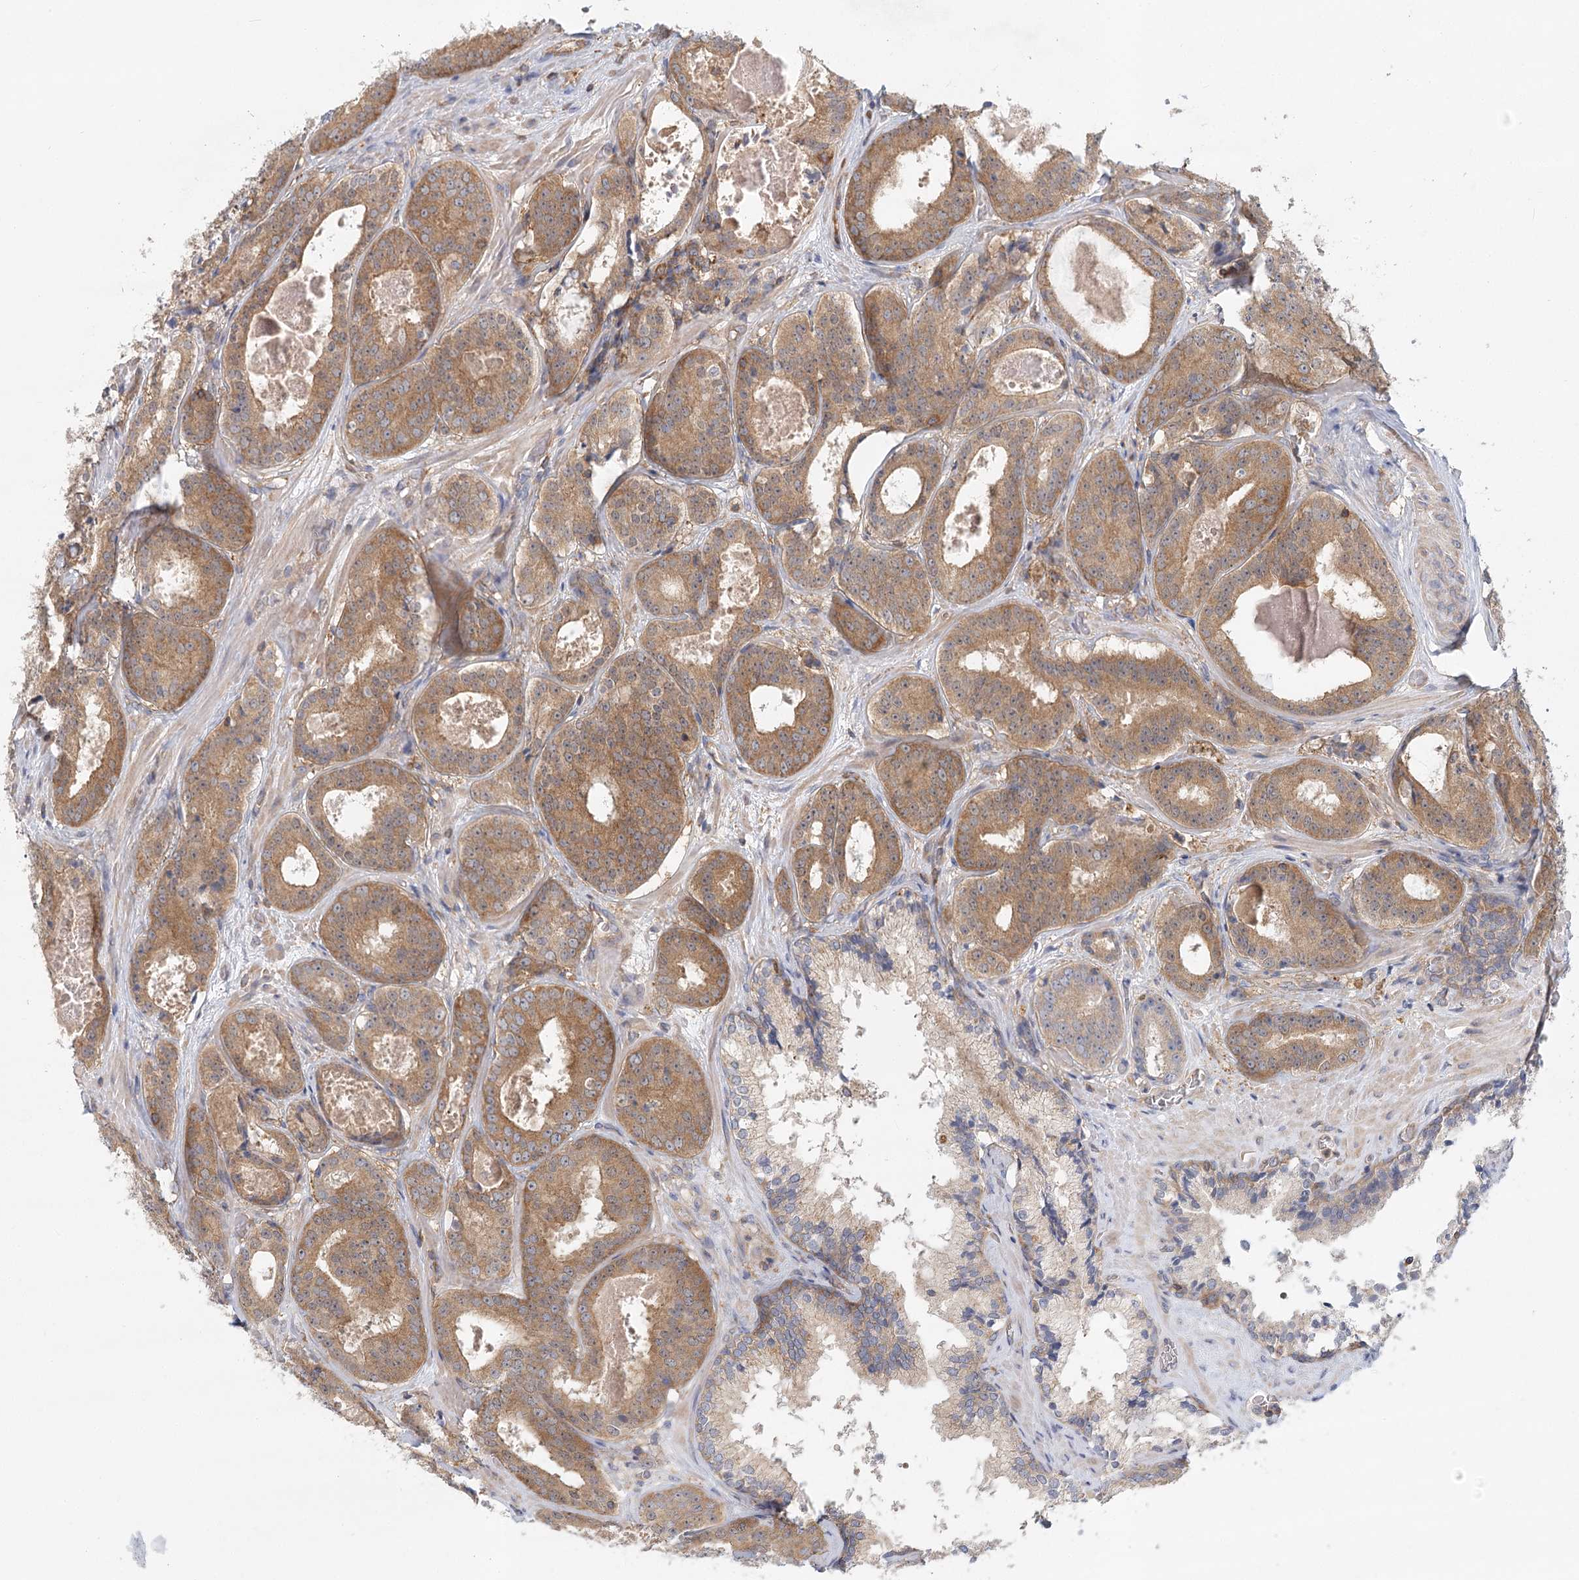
{"staining": {"intensity": "moderate", "quantity": ">75%", "location": "cytoplasmic/membranous"}, "tissue": "prostate cancer", "cell_type": "Tumor cells", "image_type": "cancer", "snomed": [{"axis": "morphology", "description": "Adenocarcinoma, High grade"}, {"axis": "topography", "description": "Prostate"}], "caption": "A high-resolution photomicrograph shows immunohistochemistry staining of prostate cancer (adenocarcinoma (high-grade)), which shows moderate cytoplasmic/membranous expression in approximately >75% of tumor cells.", "gene": "UMPS", "patient": {"sex": "male", "age": 57}}